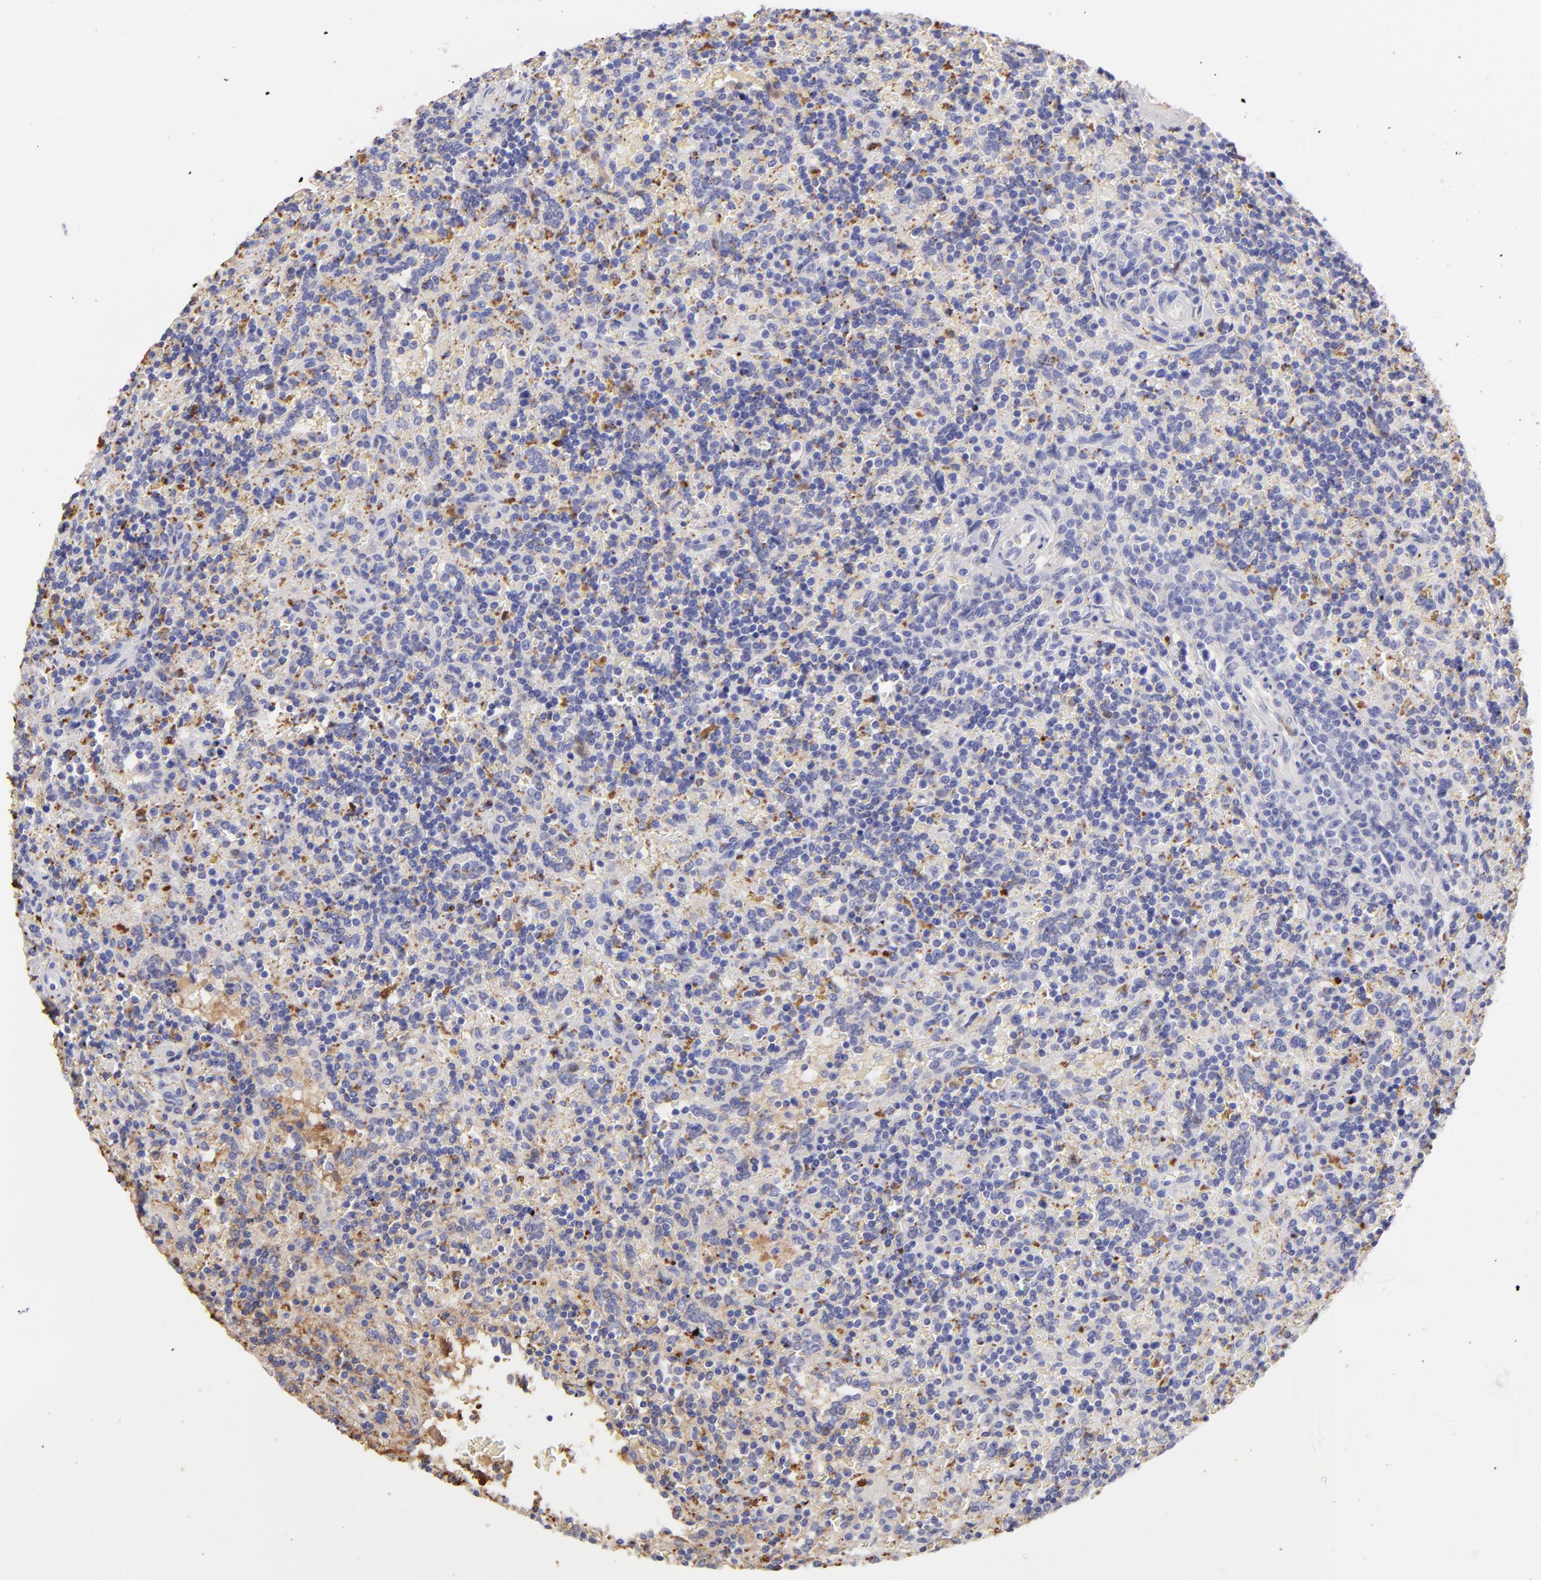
{"staining": {"intensity": "negative", "quantity": "none", "location": "none"}, "tissue": "lymphoma", "cell_type": "Tumor cells", "image_type": "cancer", "snomed": [{"axis": "morphology", "description": "Malignant lymphoma, non-Hodgkin's type, Low grade"}, {"axis": "topography", "description": "Spleen"}], "caption": "Protein analysis of malignant lymphoma, non-Hodgkin's type (low-grade) shows no significant positivity in tumor cells.", "gene": "FGB", "patient": {"sex": "male", "age": 67}}